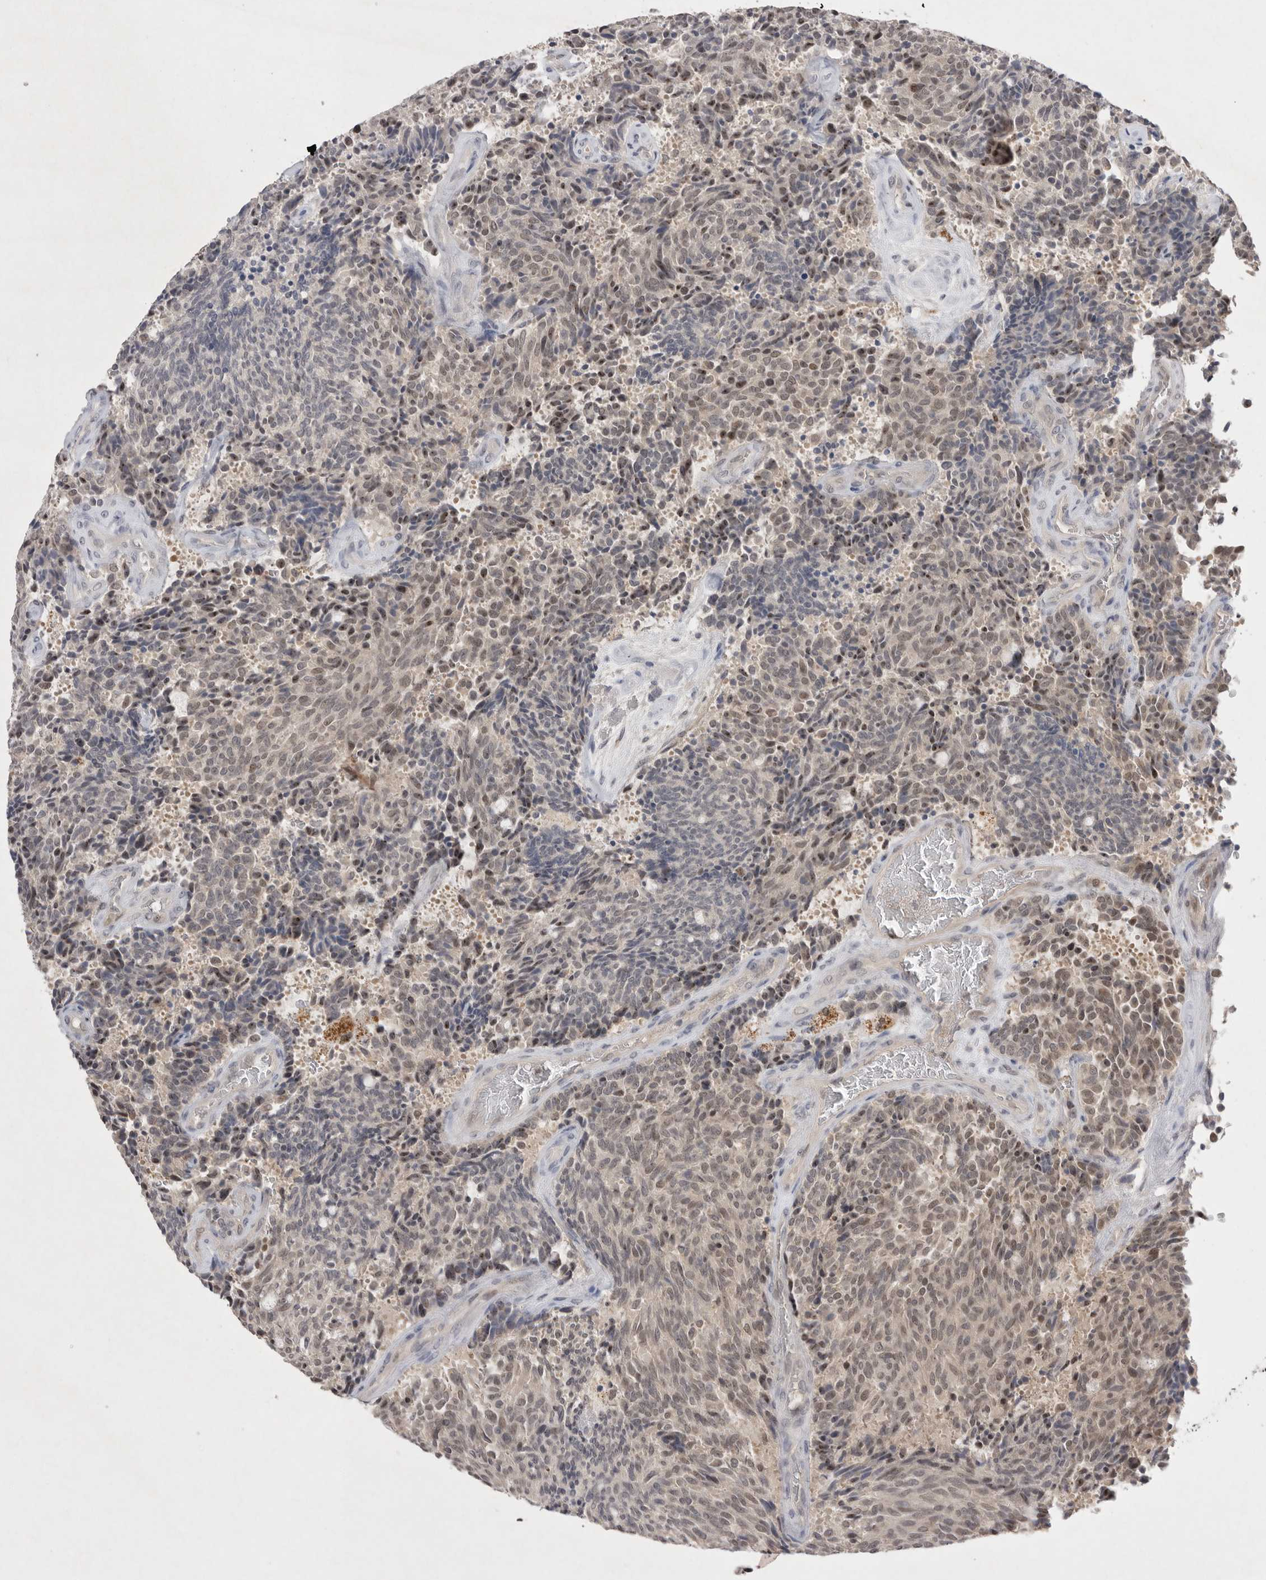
{"staining": {"intensity": "weak", "quantity": "25%-75%", "location": "nuclear"}, "tissue": "carcinoid", "cell_type": "Tumor cells", "image_type": "cancer", "snomed": [{"axis": "morphology", "description": "Carcinoid, malignant, NOS"}, {"axis": "topography", "description": "Pancreas"}], "caption": "Immunohistochemical staining of human malignant carcinoid reveals weak nuclear protein expression in about 25%-75% of tumor cells. The staining is performed using DAB brown chromogen to label protein expression. The nuclei are counter-stained blue using hematoxylin.", "gene": "HUS1", "patient": {"sex": "female", "age": 54}}